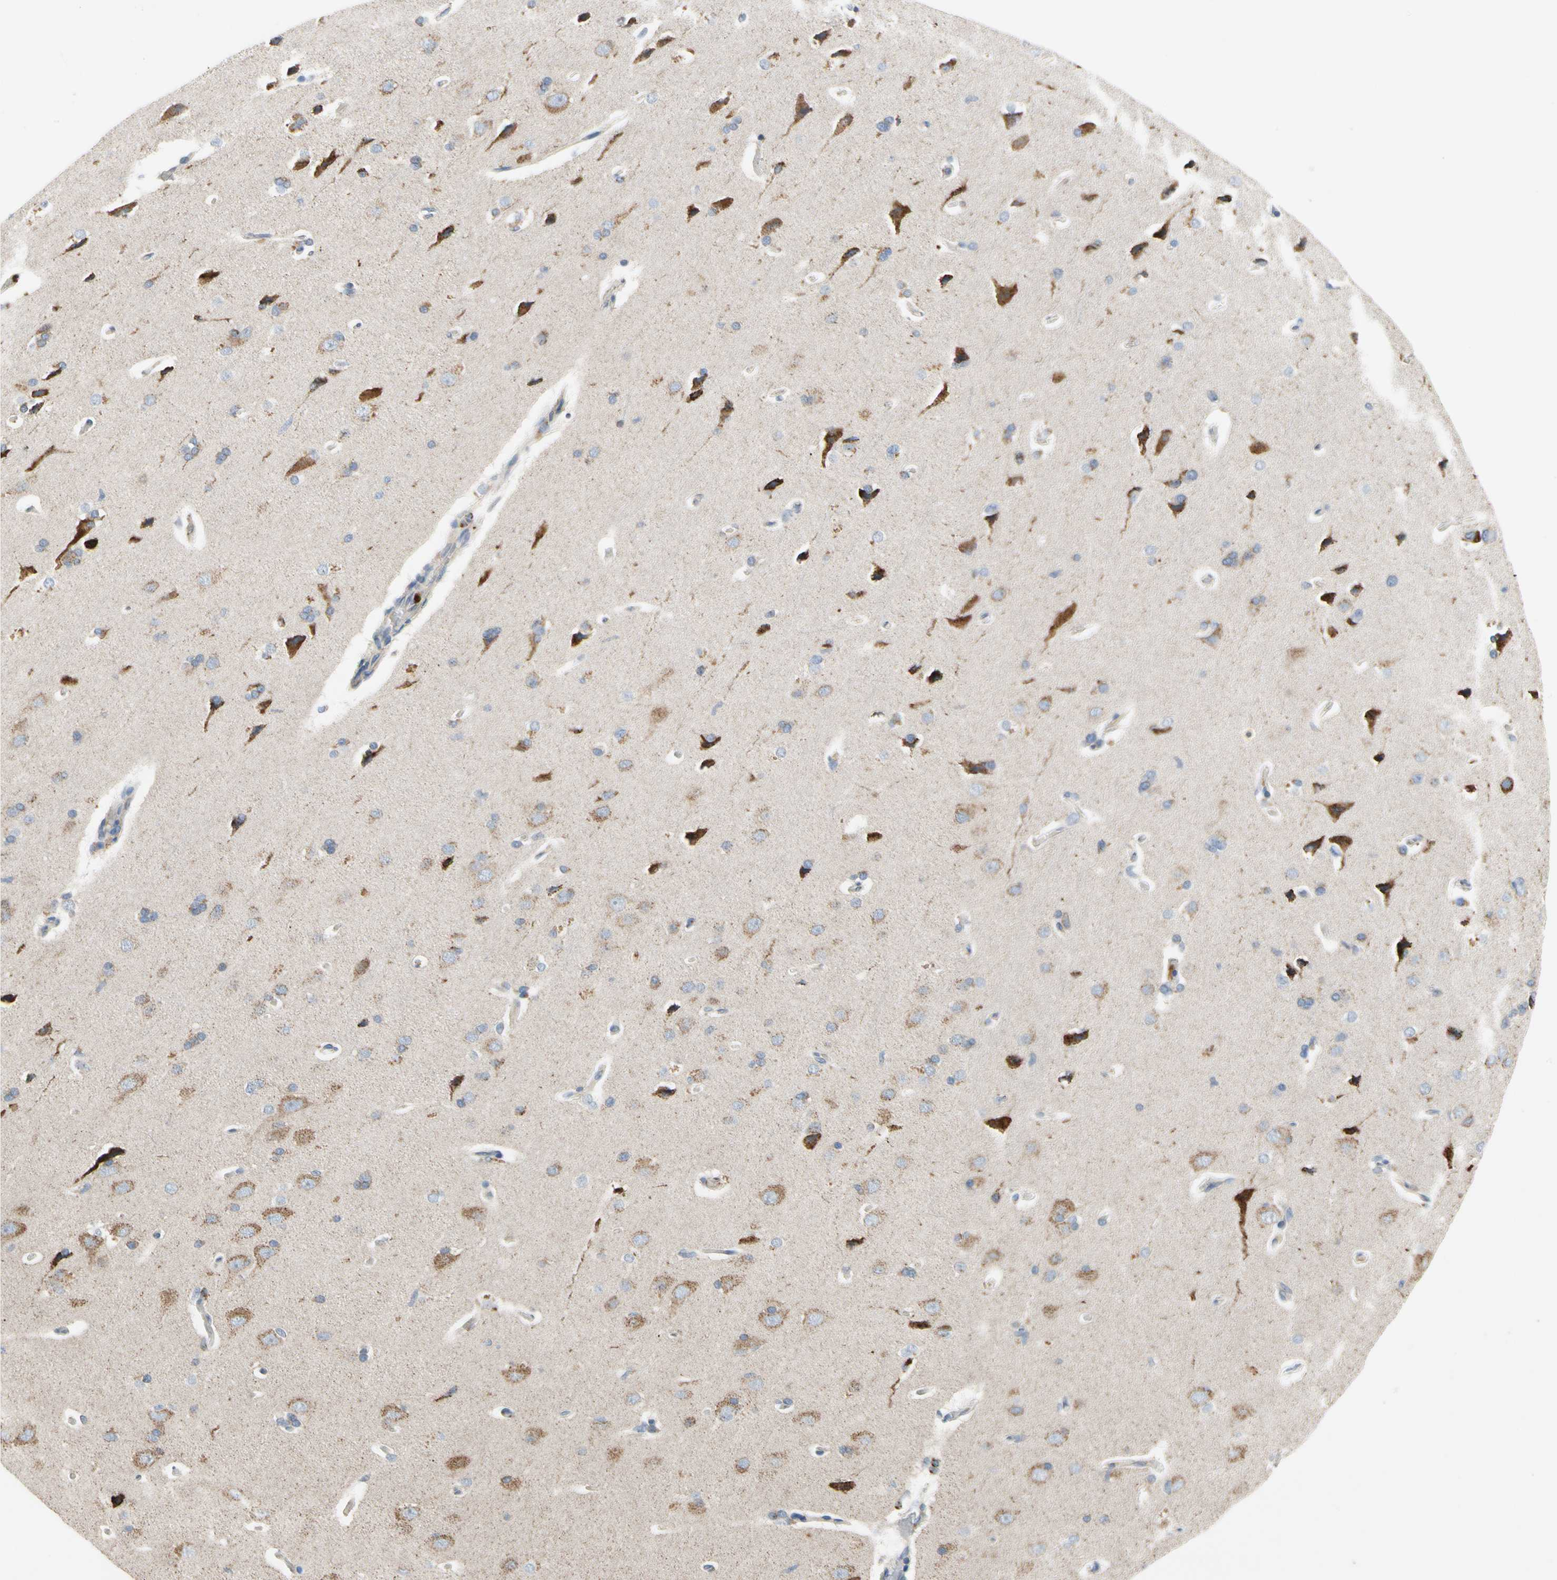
{"staining": {"intensity": "negative", "quantity": "none", "location": "none"}, "tissue": "cerebral cortex", "cell_type": "Endothelial cells", "image_type": "normal", "snomed": [{"axis": "morphology", "description": "Normal tissue, NOS"}, {"axis": "topography", "description": "Cerebral cortex"}], "caption": "This histopathology image is of normal cerebral cortex stained with immunohistochemistry to label a protein in brown with the nuclei are counter-stained blue. There is no expression in endothelial cells. (DAB immunohistochemistry, high magnification).", "gene": "KLHDC8B", "patient": {"sex": "male", "age": 62}}